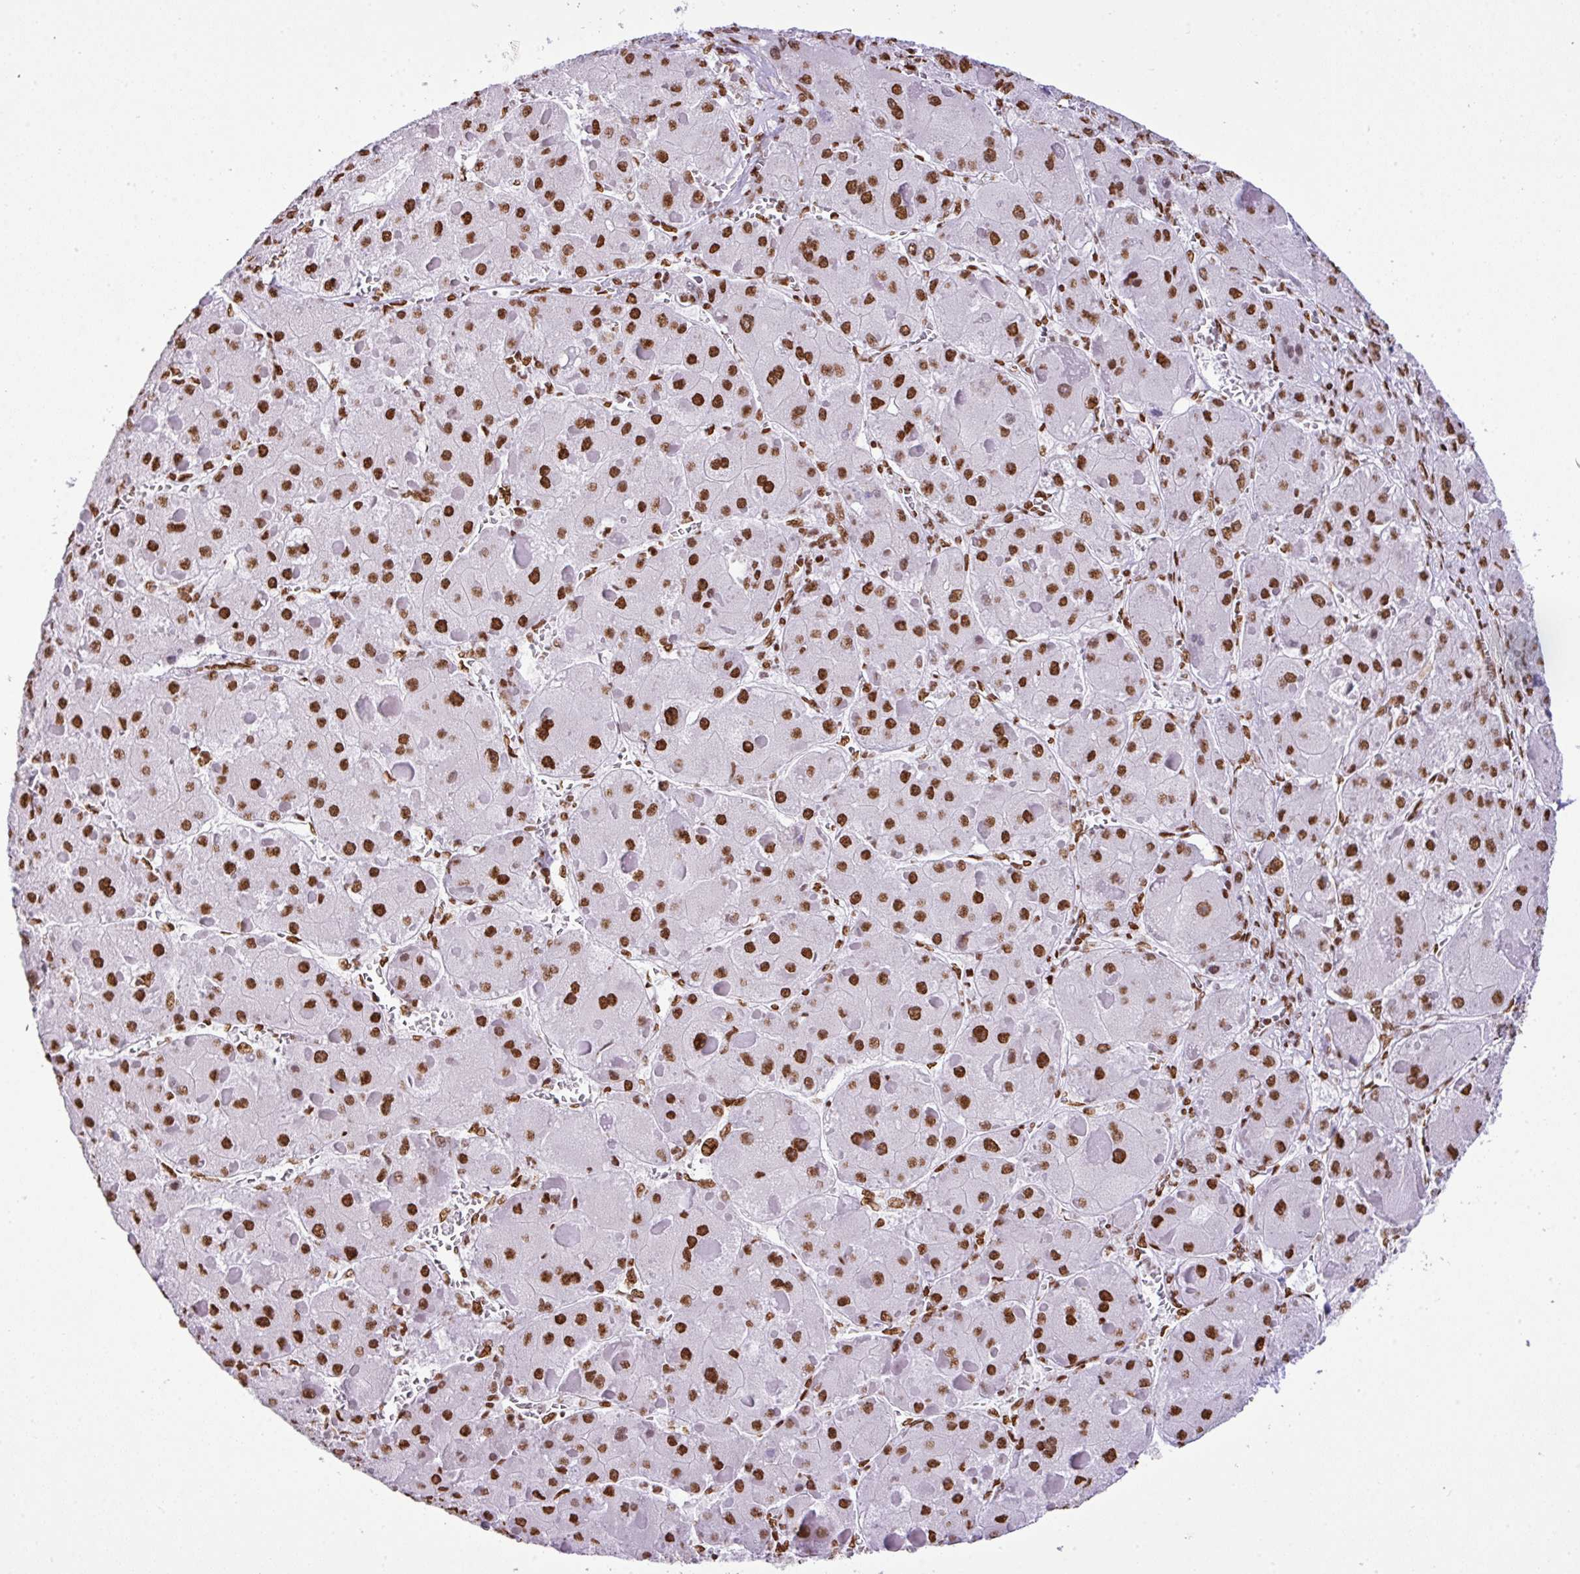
{"staining": {"intensity": "moderate", "quantity": ">75%", "location": "nuclear"}, "tissue": "liver cancer", "cell_type": "Tumor cells", "image_type": "cancer", "snomed": [{"axis": "morphology", "description": "Carcinoma, Hepatocellular, NOS"}, {"axis": "topography", "description": "Liver"}], "caption": "A histopathology image of human liver cancer (hepatocellular carcinoma) stained for a protein exhibits moderate nuclear brown staining in tumor cells.", "gene": "RARG", "patient": {"sex": "female", "age": 73}}